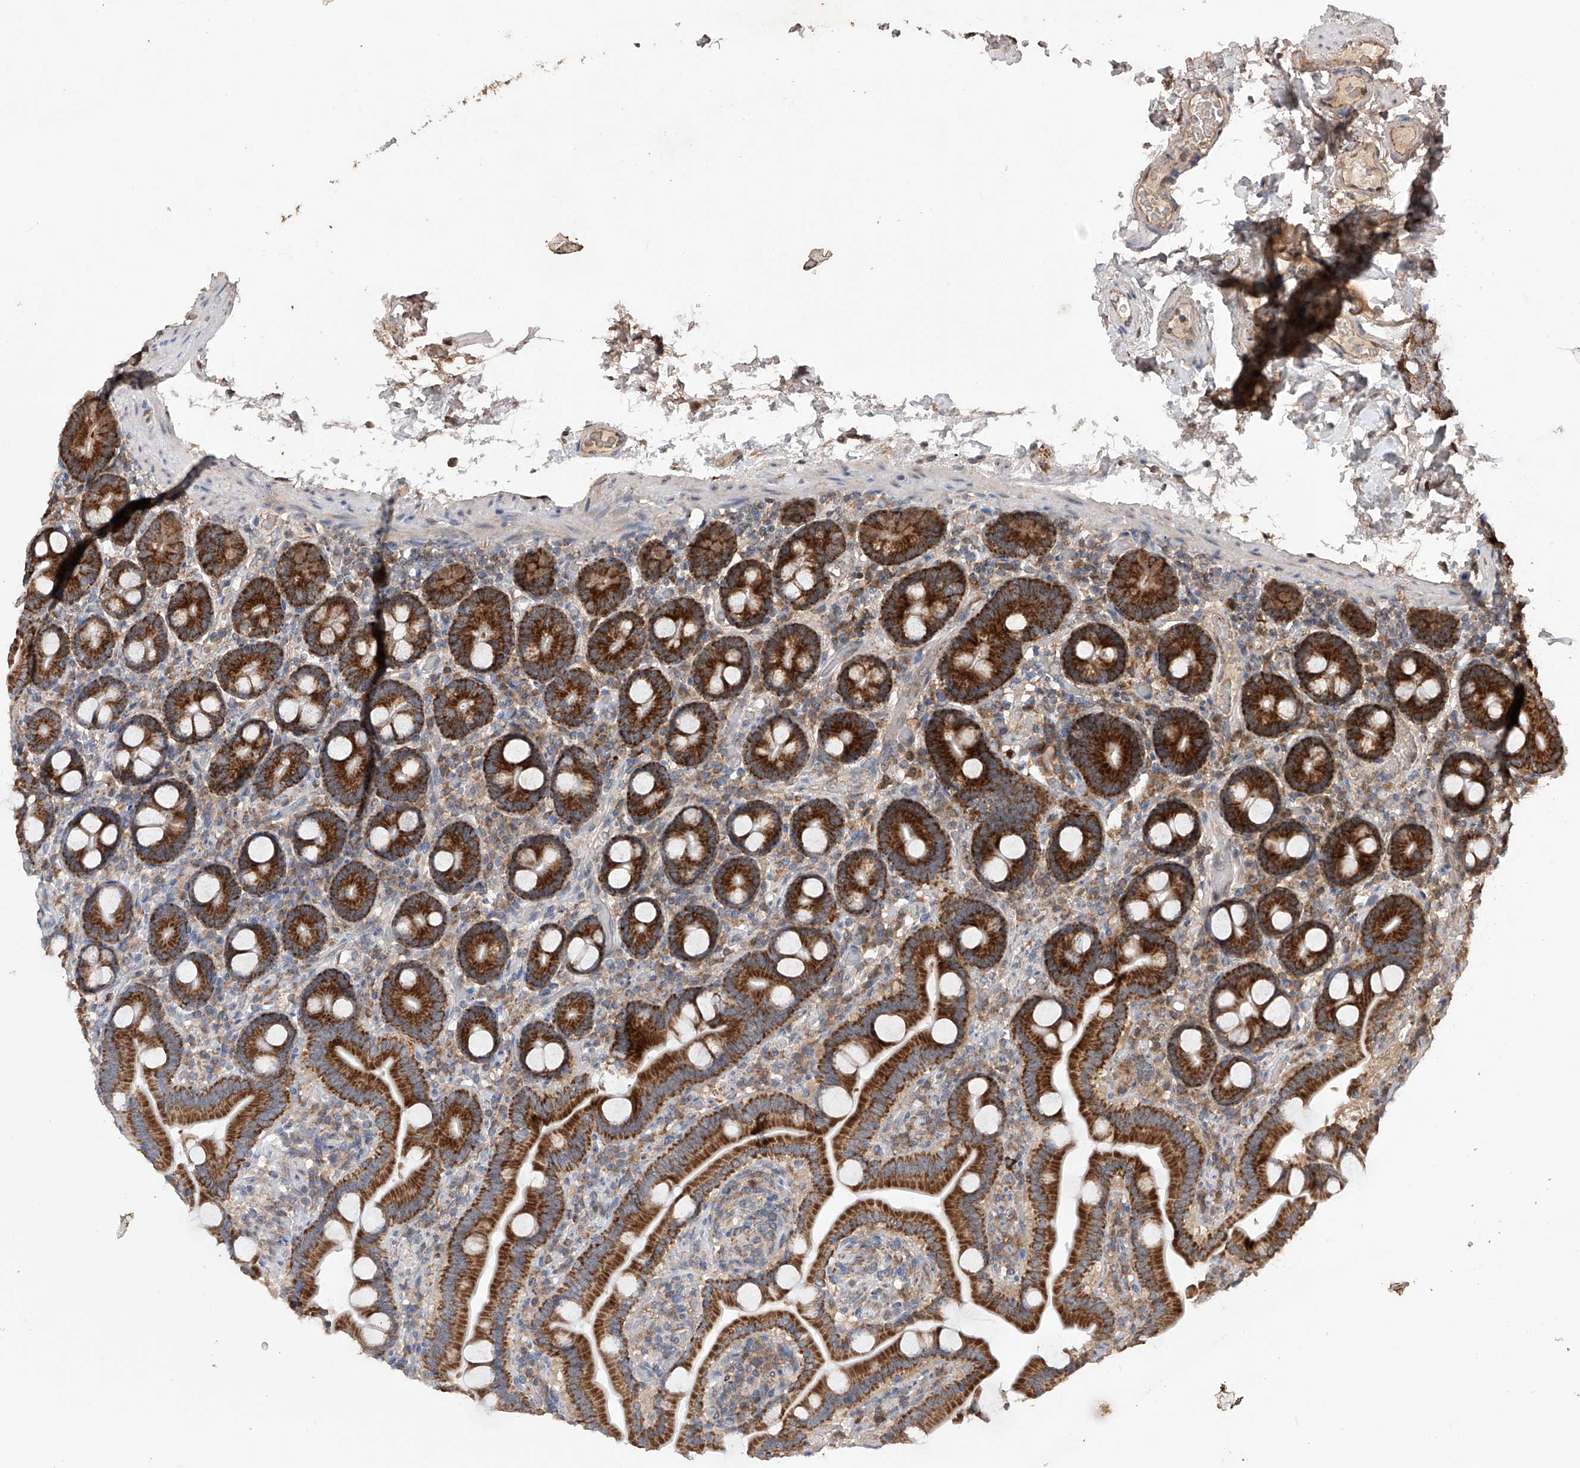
{"staining": {"intensity": "strong", "quantity": ">75%", "location": "cytoplasmic/membranous"}, "tissue": "duodenum", "cell_type": "Glandular cells", "image_type": "normal", "snomed": [{"axis": "morphology", "description": "Normal tissue, NOS"}, {"axis": "topography", "description": "Duodenum"}], "caption": "Immunohistochemistry (IHC) (DAB) staining of benign duodenum shows strong cytoplasmic/membranous protein expression in about >75% of glandular cells. Using DAB (3,3'-diaminobenzidine) (brown) and hematoxylin (blue) stains, captured at high magnification using brightfield microscopy.", "gene": "SDHAF4", "patient": {"sex": "male", "age": 55}}